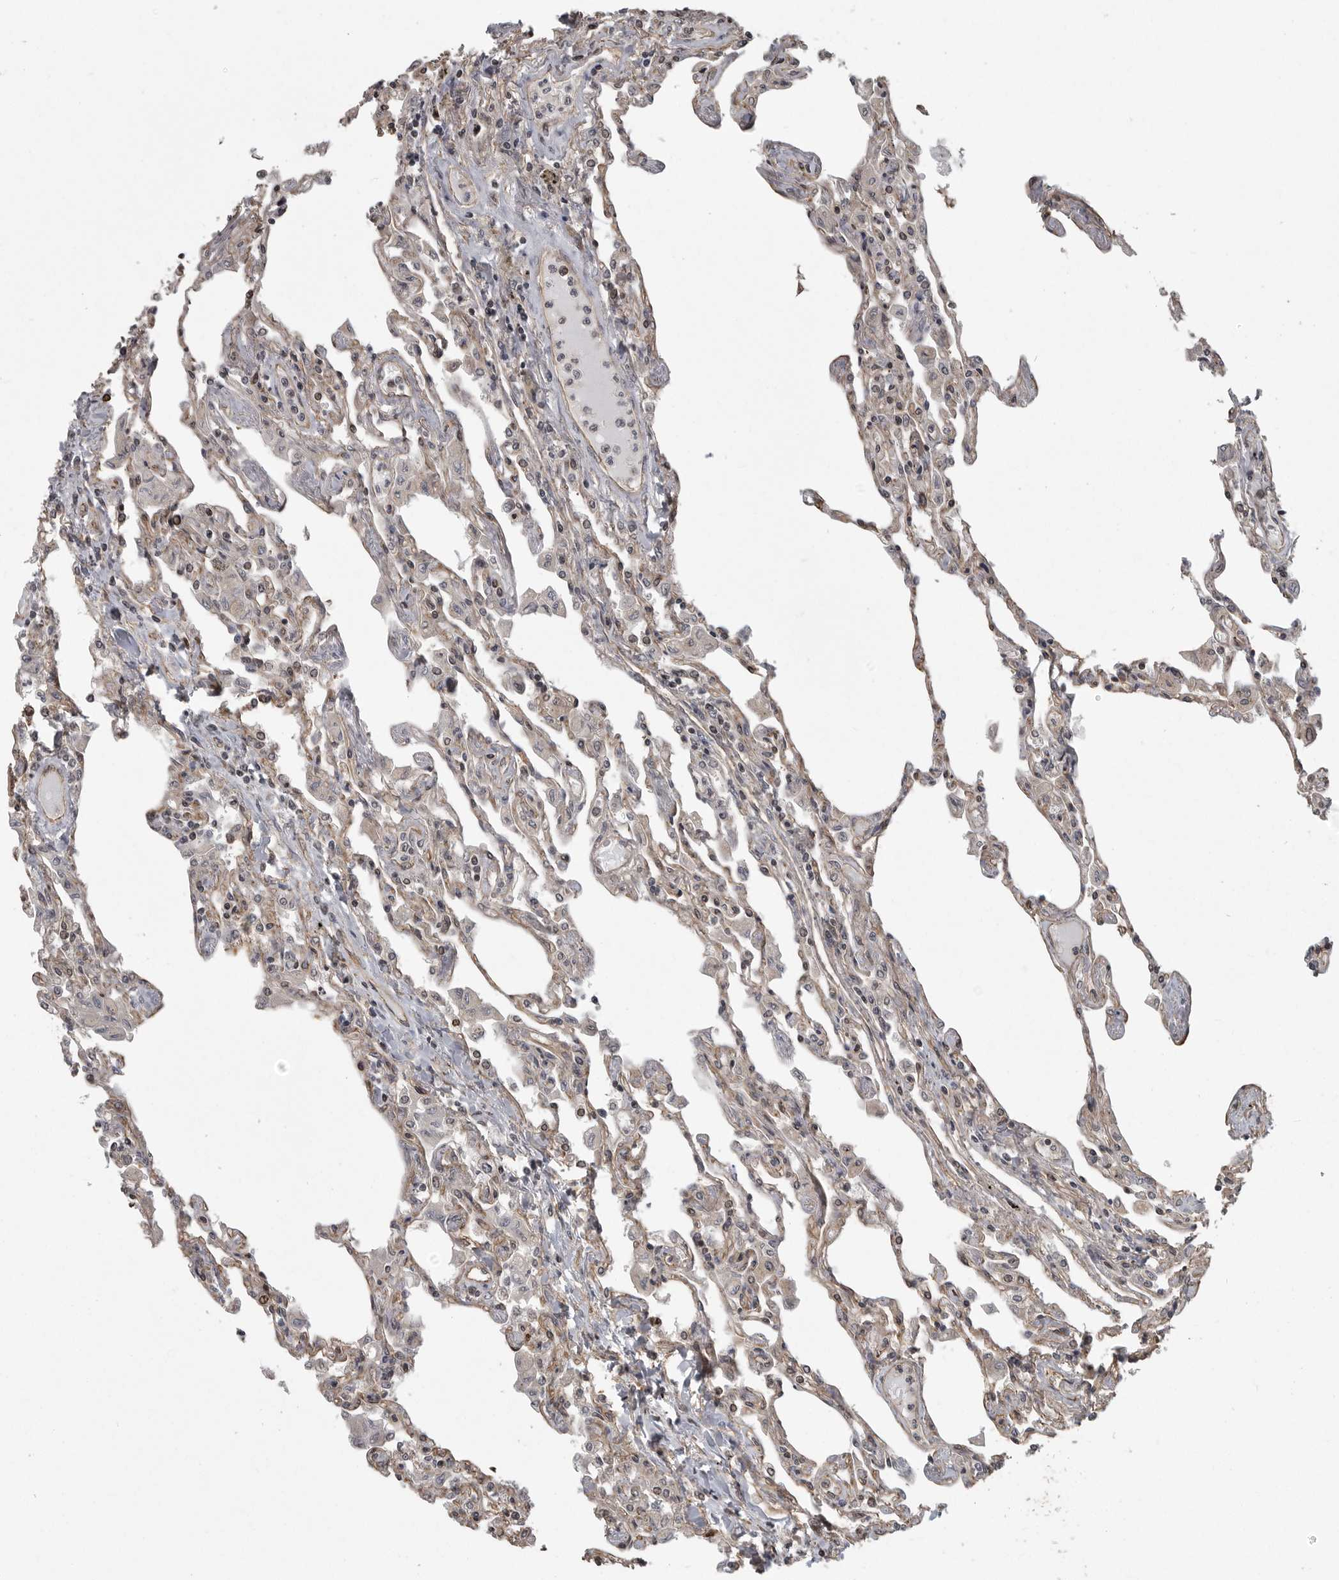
{"staining": {"intensity": "weak", "quantity": "25%-75%", "location": "cytoplasmic/membranous"}, "tissue": "lung", "cell_type": "Alveolar cells", "image_type": "normal", "snomed": [{"axis": "morphology", "description": "Normal tissue, NOS"}, {"axis": "topography", "description": "Bronchus"}, {"axis": "topography", "description": "Lung"}], "caption": "IHC staining of benign lung, which demonstrates low levels of weak cytoplasmic/membranous expression in about 25%-75% of alveolar cells indicating weak cytoplasmic/membranous protein expression. The staining was performed using DAB (brown) for protein detection and nuclei were counterstained in hematoxylin (blue).", "gene": "DNAJC8", "patient": {"sex": "female", "age": 49}}